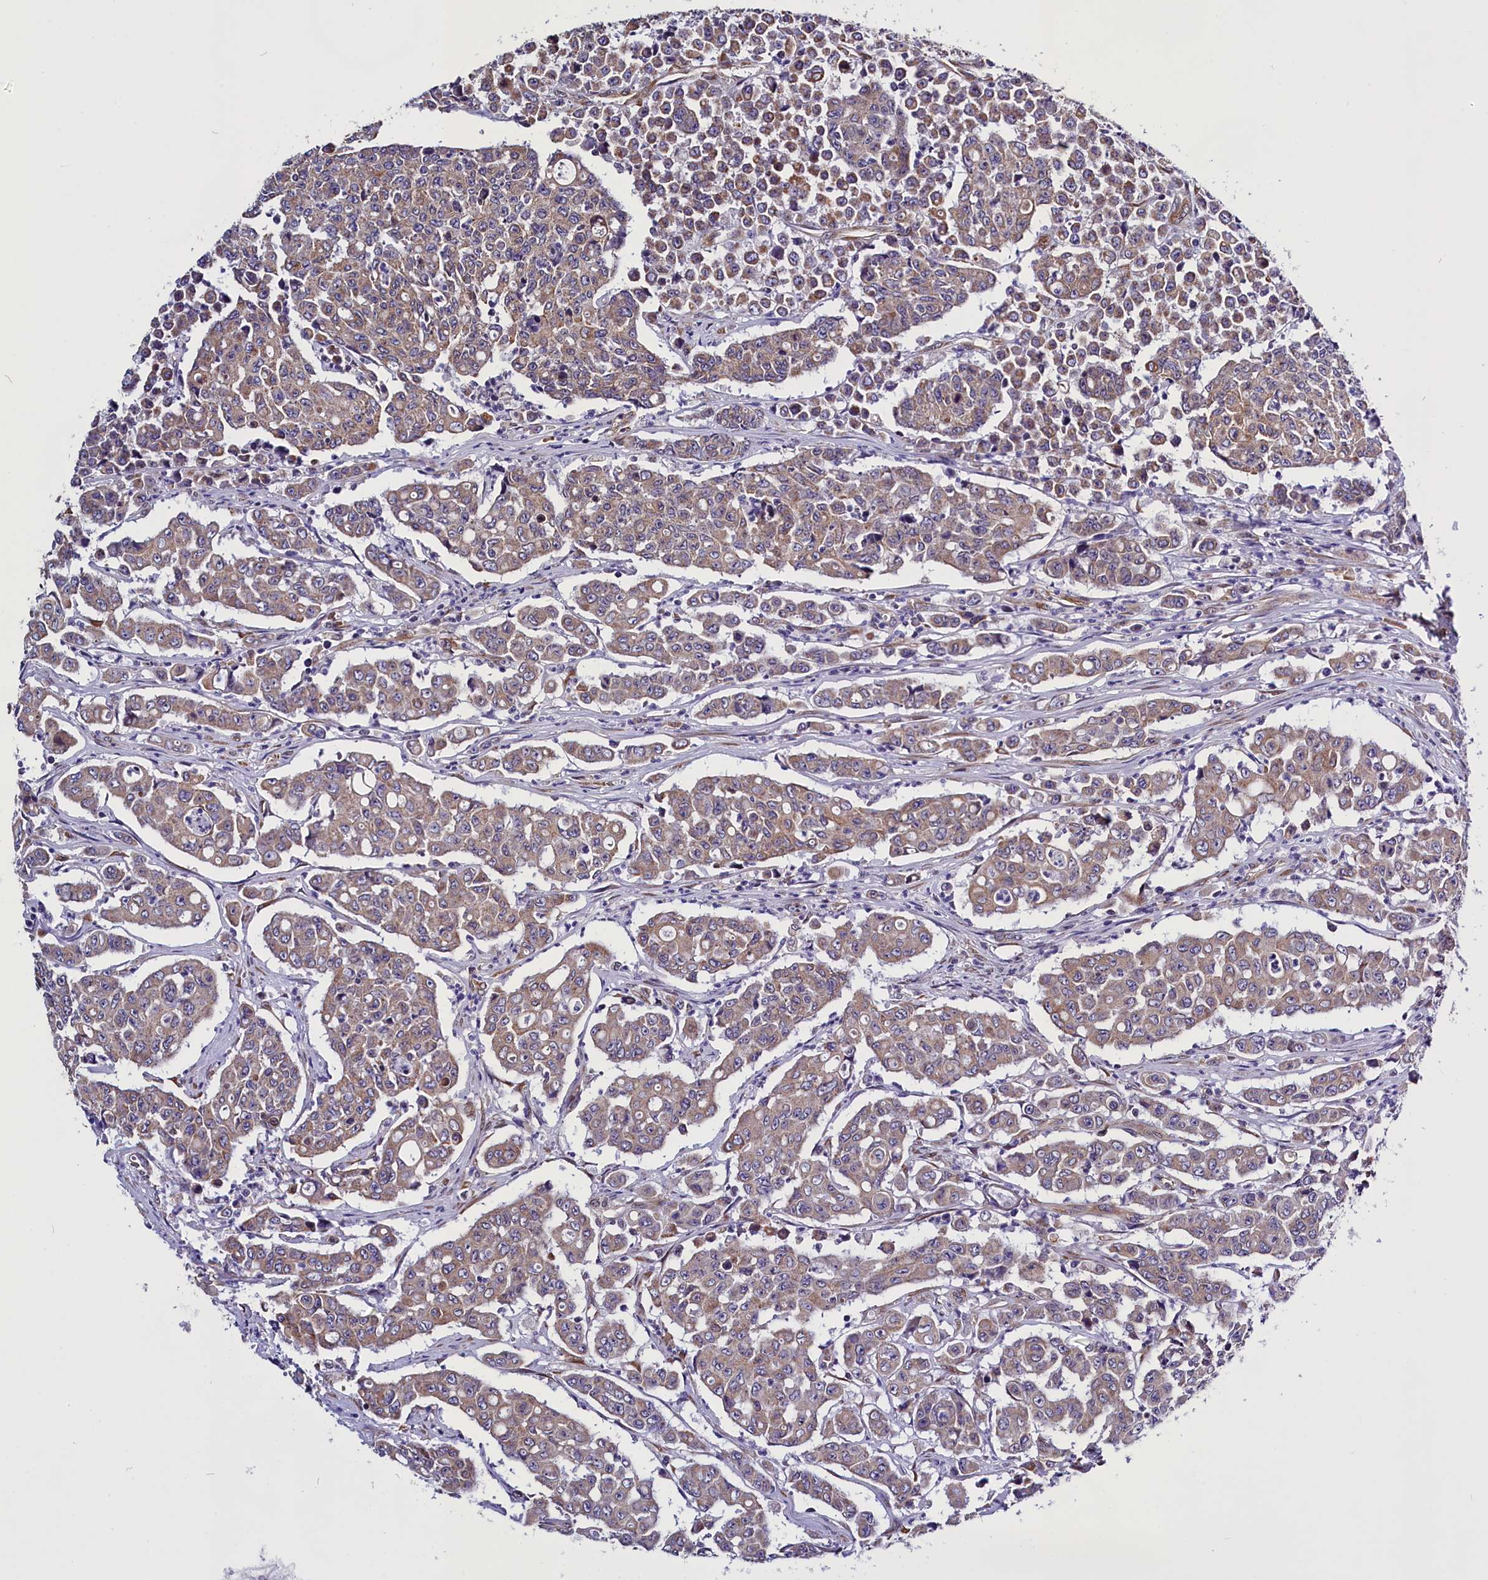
{"staining": {"intensity": "weak", "quantity": ">75%", "location": "cytoplasmic/membranous"}, "tissue": "colorectal cancer", "cell_type": "Tumor cells", "image_type": "cancer", "snomed": [{"axis": "morphology", "description": "Adenocarcinoma, NOS"}, {"axis": "topography", "description": "Colon"}], "caption": "High-magnification brightfield microscopy of colorectal adenocarcinoma stained with DAB (3,3'-diaminobenzidine) (brown) and counterstained with hematoxylin (blue). tumor cells exhibit weak cytoplasmic/membranous staining is identified in approximately>75% of cells. The staining is performed using DAB (3,3'-diaminobenzidine) brown chromogen to label protein expression. The nuclei are counter-stained blue using hematoxylin.", "gene": "UACA", "patient": {"sex": "male", "age": 51}}